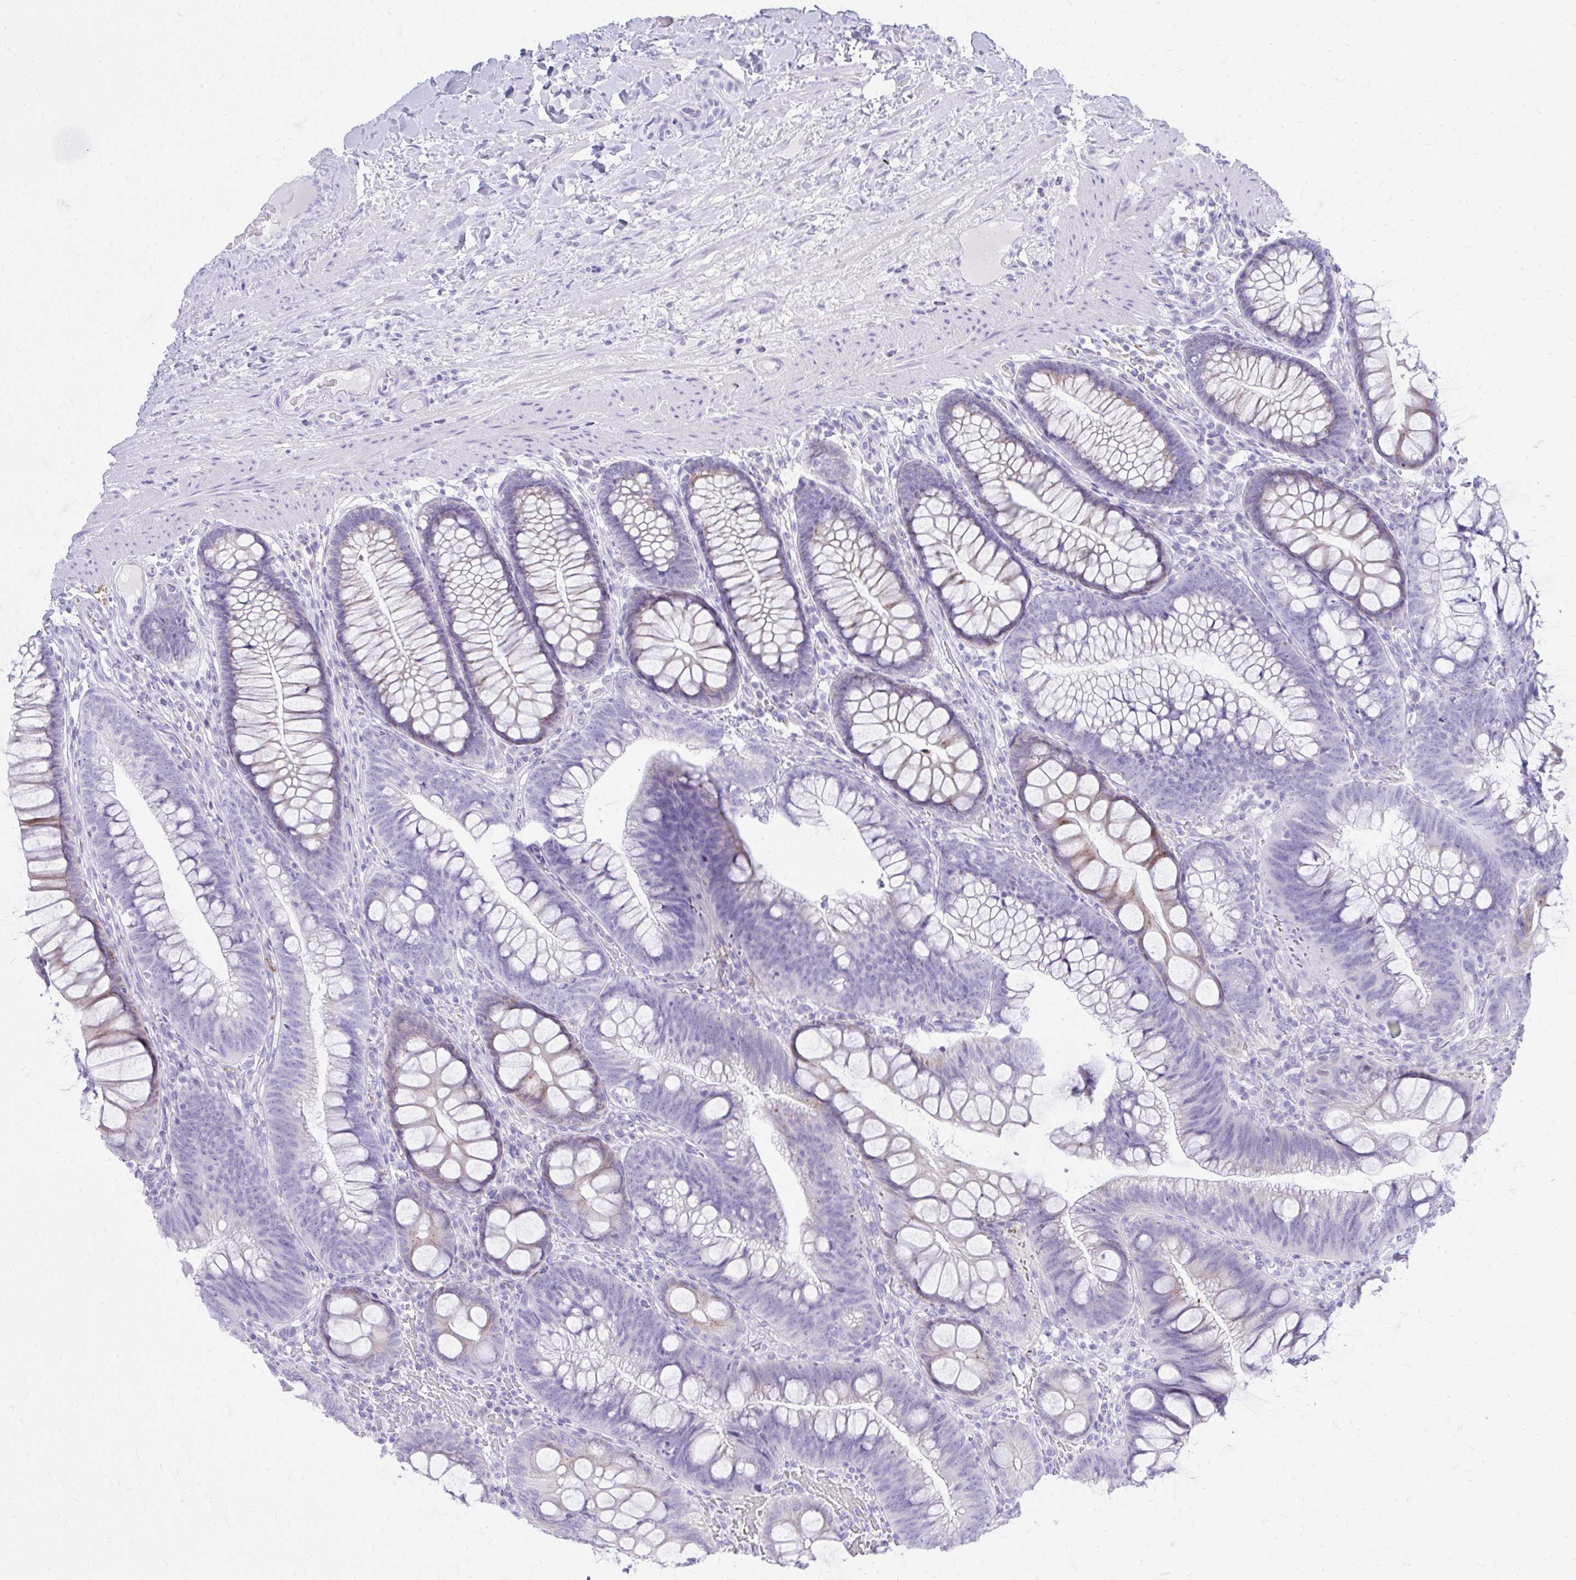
{"staining": {"intensity": "negative", "quantity": "none", "location": "none"}, "tissue": "colon", "cell_type": "Endothelial cells", "image_type": "normal", "snomed": [{"axis": "morphology", "description": "Normal tissue, NOS"}, {"axis": "morphology", "description": "Adenoma, NOS"}, {"axis": "topography", "description": "Soft tissue"}, {"axis": "topography", "description": "Colon"}], "caption": "High magnification brightfield microscopy of unremarkable colon stained with DAB (3,3'-diaminobenzidine) (brown) and counterstained with hematoxylin (blue): endothelial cells show no significant expression. (DAB (3,3'-diaminobenzidine) immunohistochemistry (IHC), high magnification).", "gene": "BCL6B", "patient": {"sex": "male", "age": 47}}